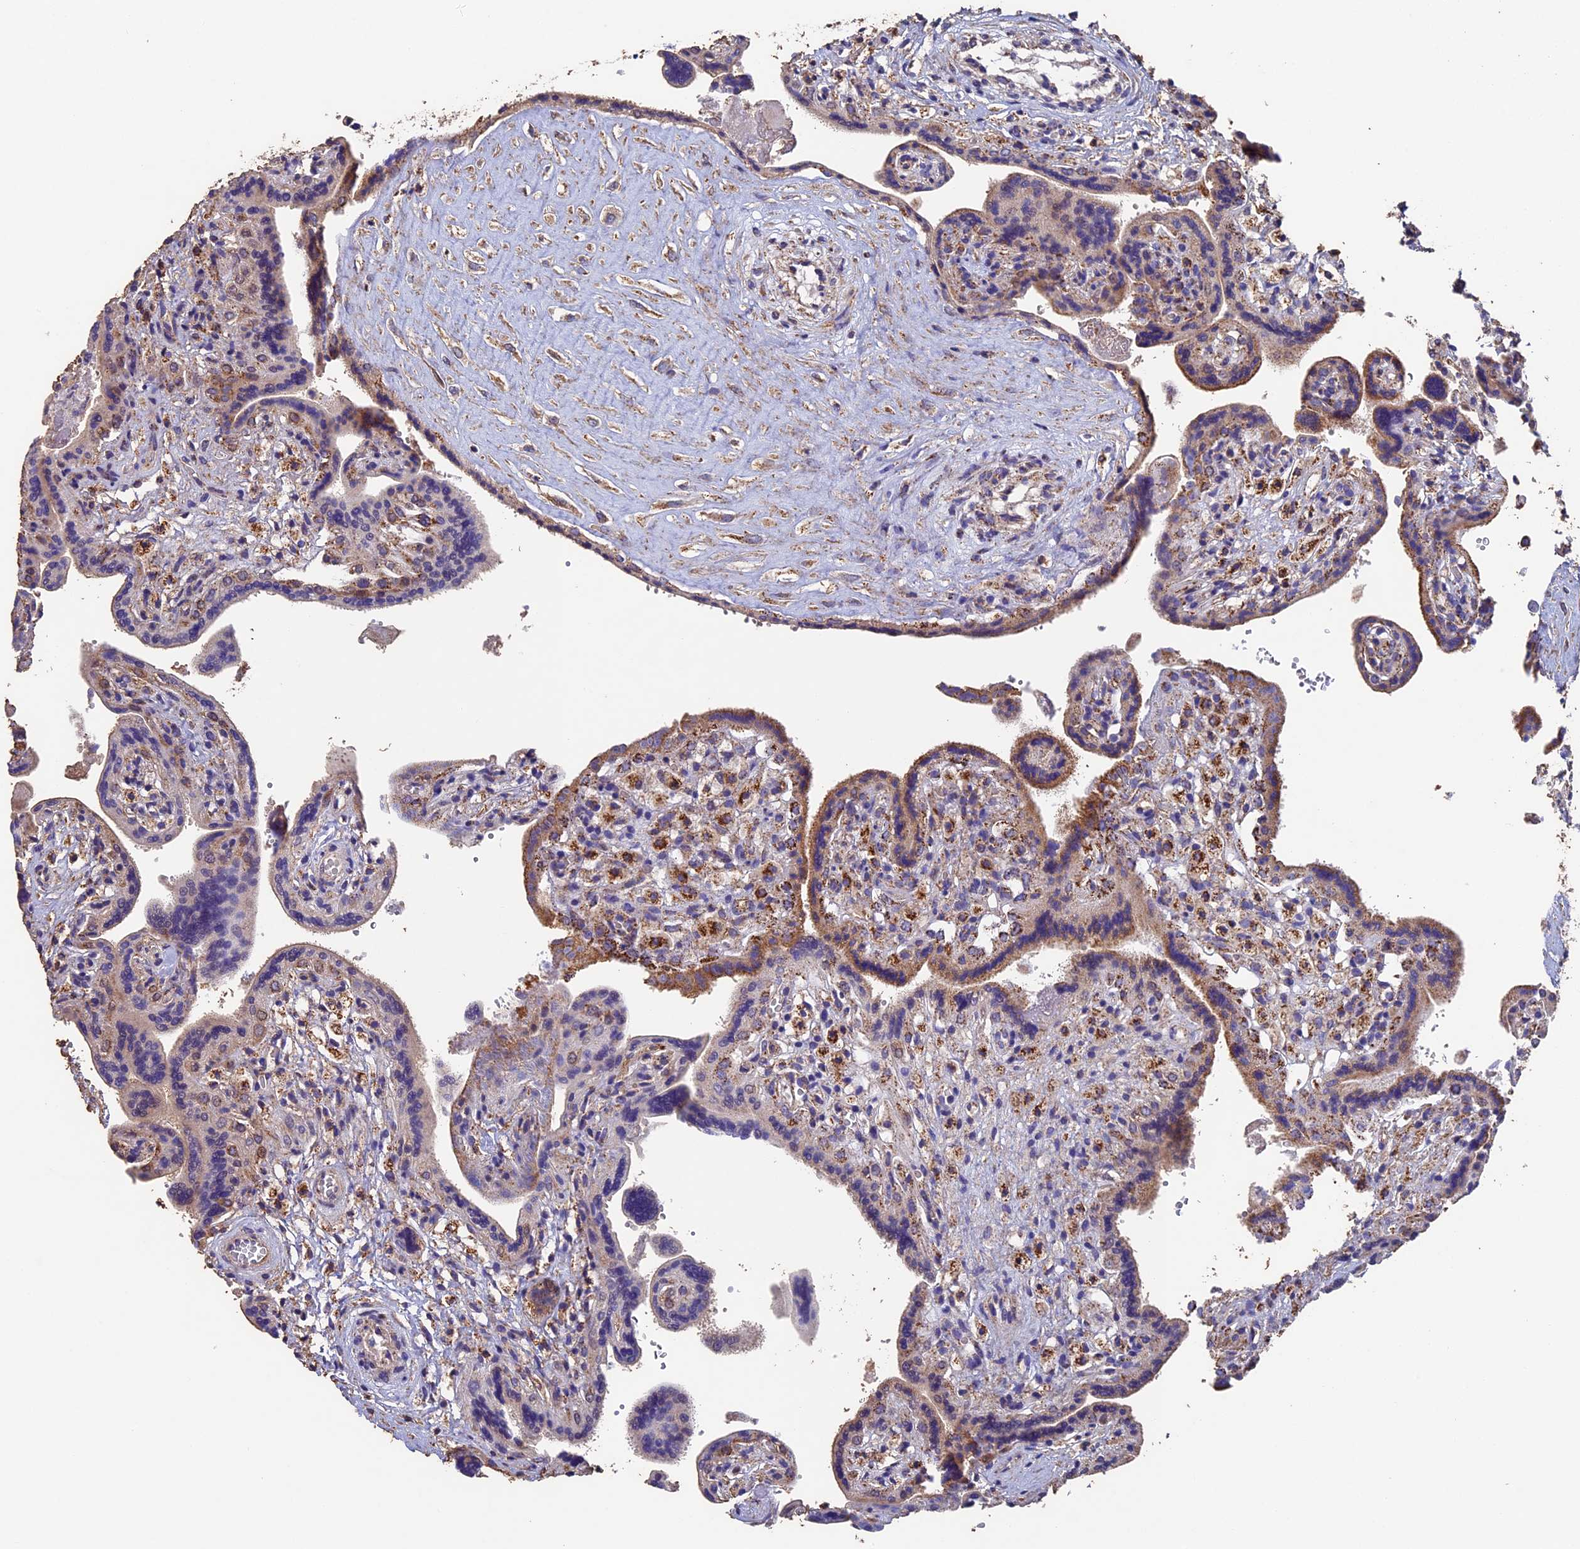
{"staining": {"intensity": "moderate", "quantity": "25%-75%", "location": "cytoplasmic/membranous"}, "tissue": "placenta", "cell_type": "Trophoblastic cells", "image_type": "normal", "snomed": [{"axis": "morphology", "description": "Normal tissue, NOS"}, {"axis": "topography", "description": "Placenta"}], "caption": "Unremarkable placenta displays moderate cytoplasmic/membranous staining in approximately 25%-75% of trophoblastic cells, visualized by immunohistochemistry.", "gene": "ADAT1", "patient": {"sex": "female", "age": 37}}